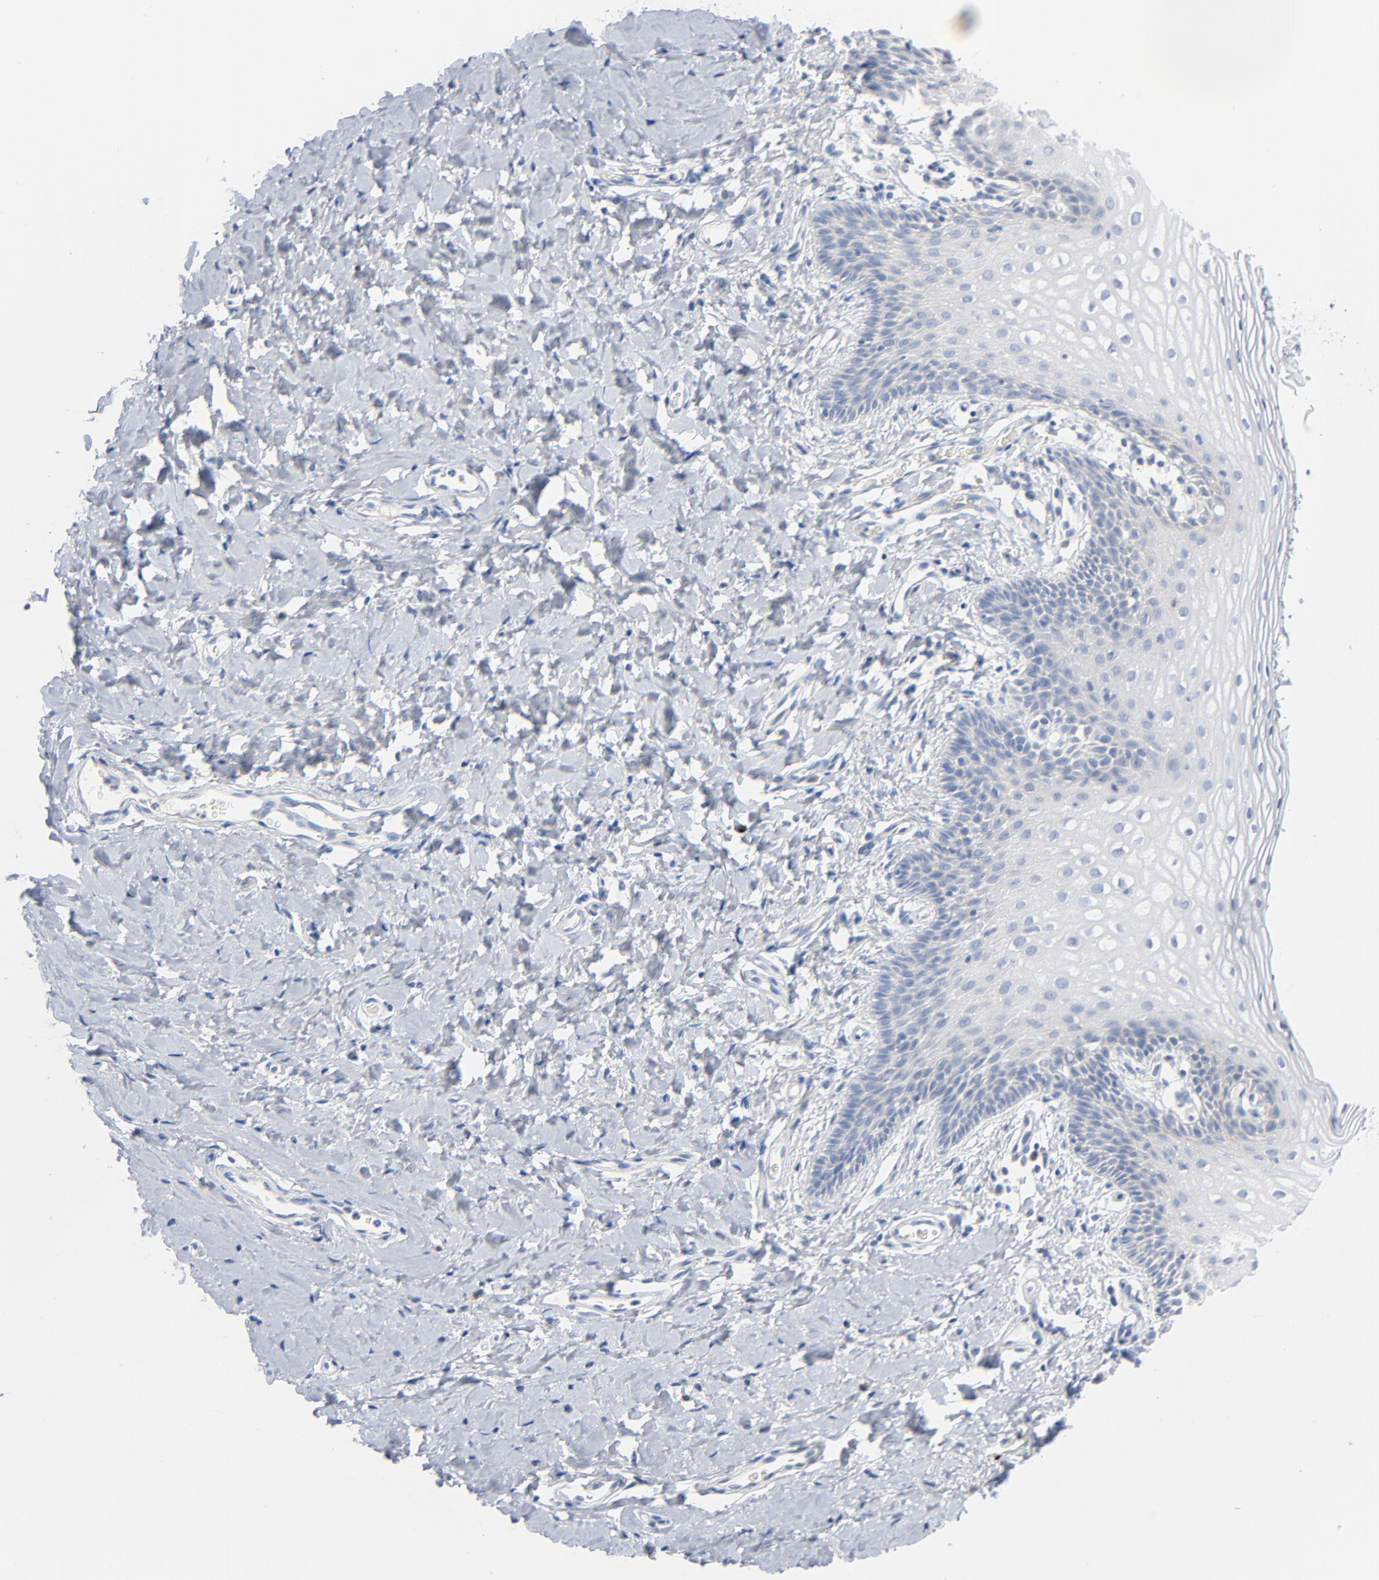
{"staining": {"intensity": "negative", "quantity": "none", "location": "none"}, "tissue": "vagina", "cell_type": "Squamous epithelial cells", "image_type": "normal", "snomed": [{"axis": "morphology", "description": "Normal tissue, NOS"}, {"axis": "topography", "description": "Vagina"}], "caption": "Photomicrograph shows no significant protein positivity in squamous epithelial cells of unremarkable vagina.", "gene": "GZMB", "patient": {"sex": "female", "age": 55}}